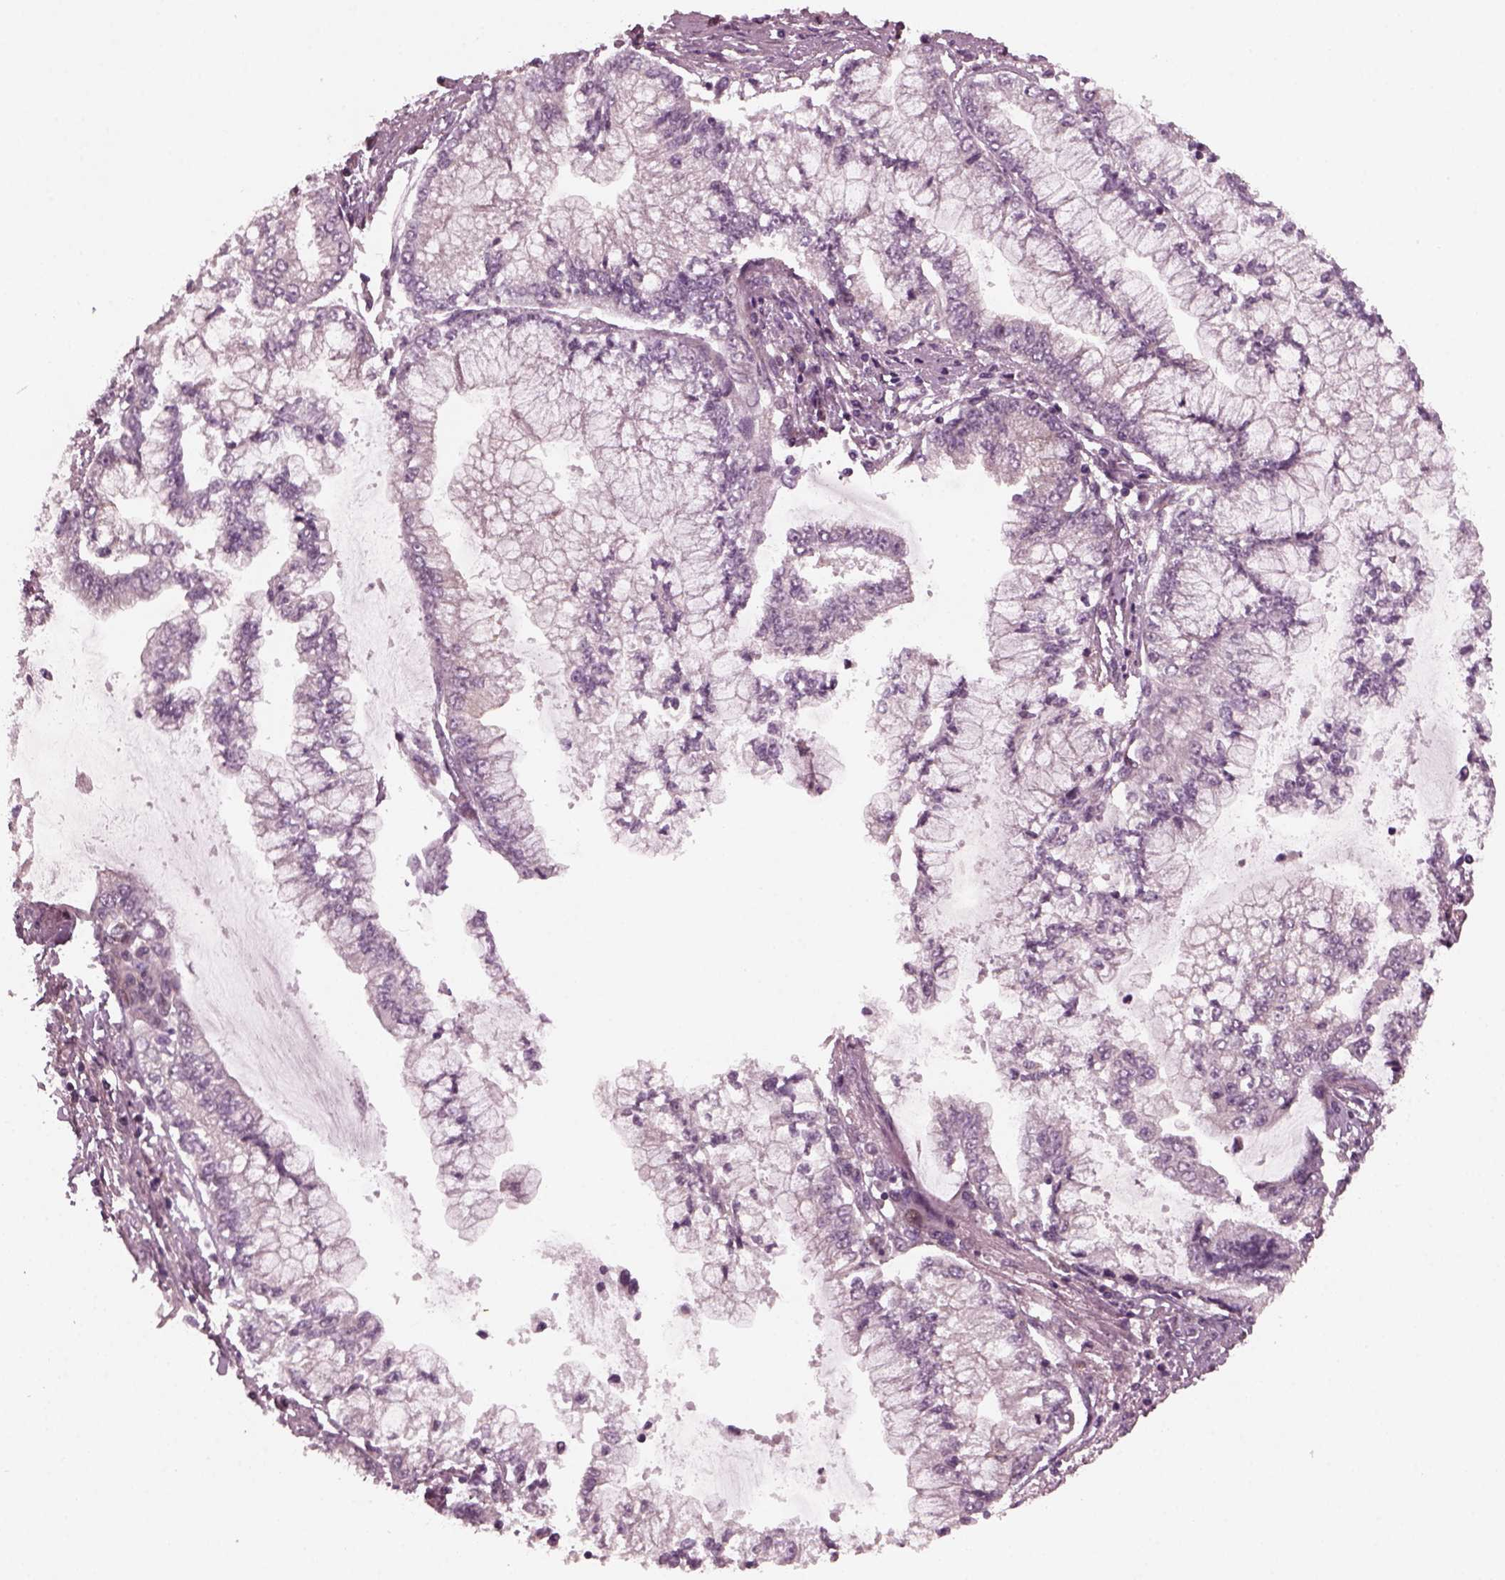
{"staining": {"intensity": "negative", "quantity": "none", "location": "none"}, "tissue": "stomach cancer", "cell_type": "Tumor cells", "image_type": "cancer", "snomed": [{"axis": "morphology", "description": "Adenocarcinoma, NOS"}, {"axis": "topography", "description": "Stomach, upper"}], "caption": "DAB immunohistochemical staining of human adenocarcinoma (stomach) reveals no significant expression in tumor cells.", "gene": "TUBG1", "patient": {"sex": "female", "age": 74}}